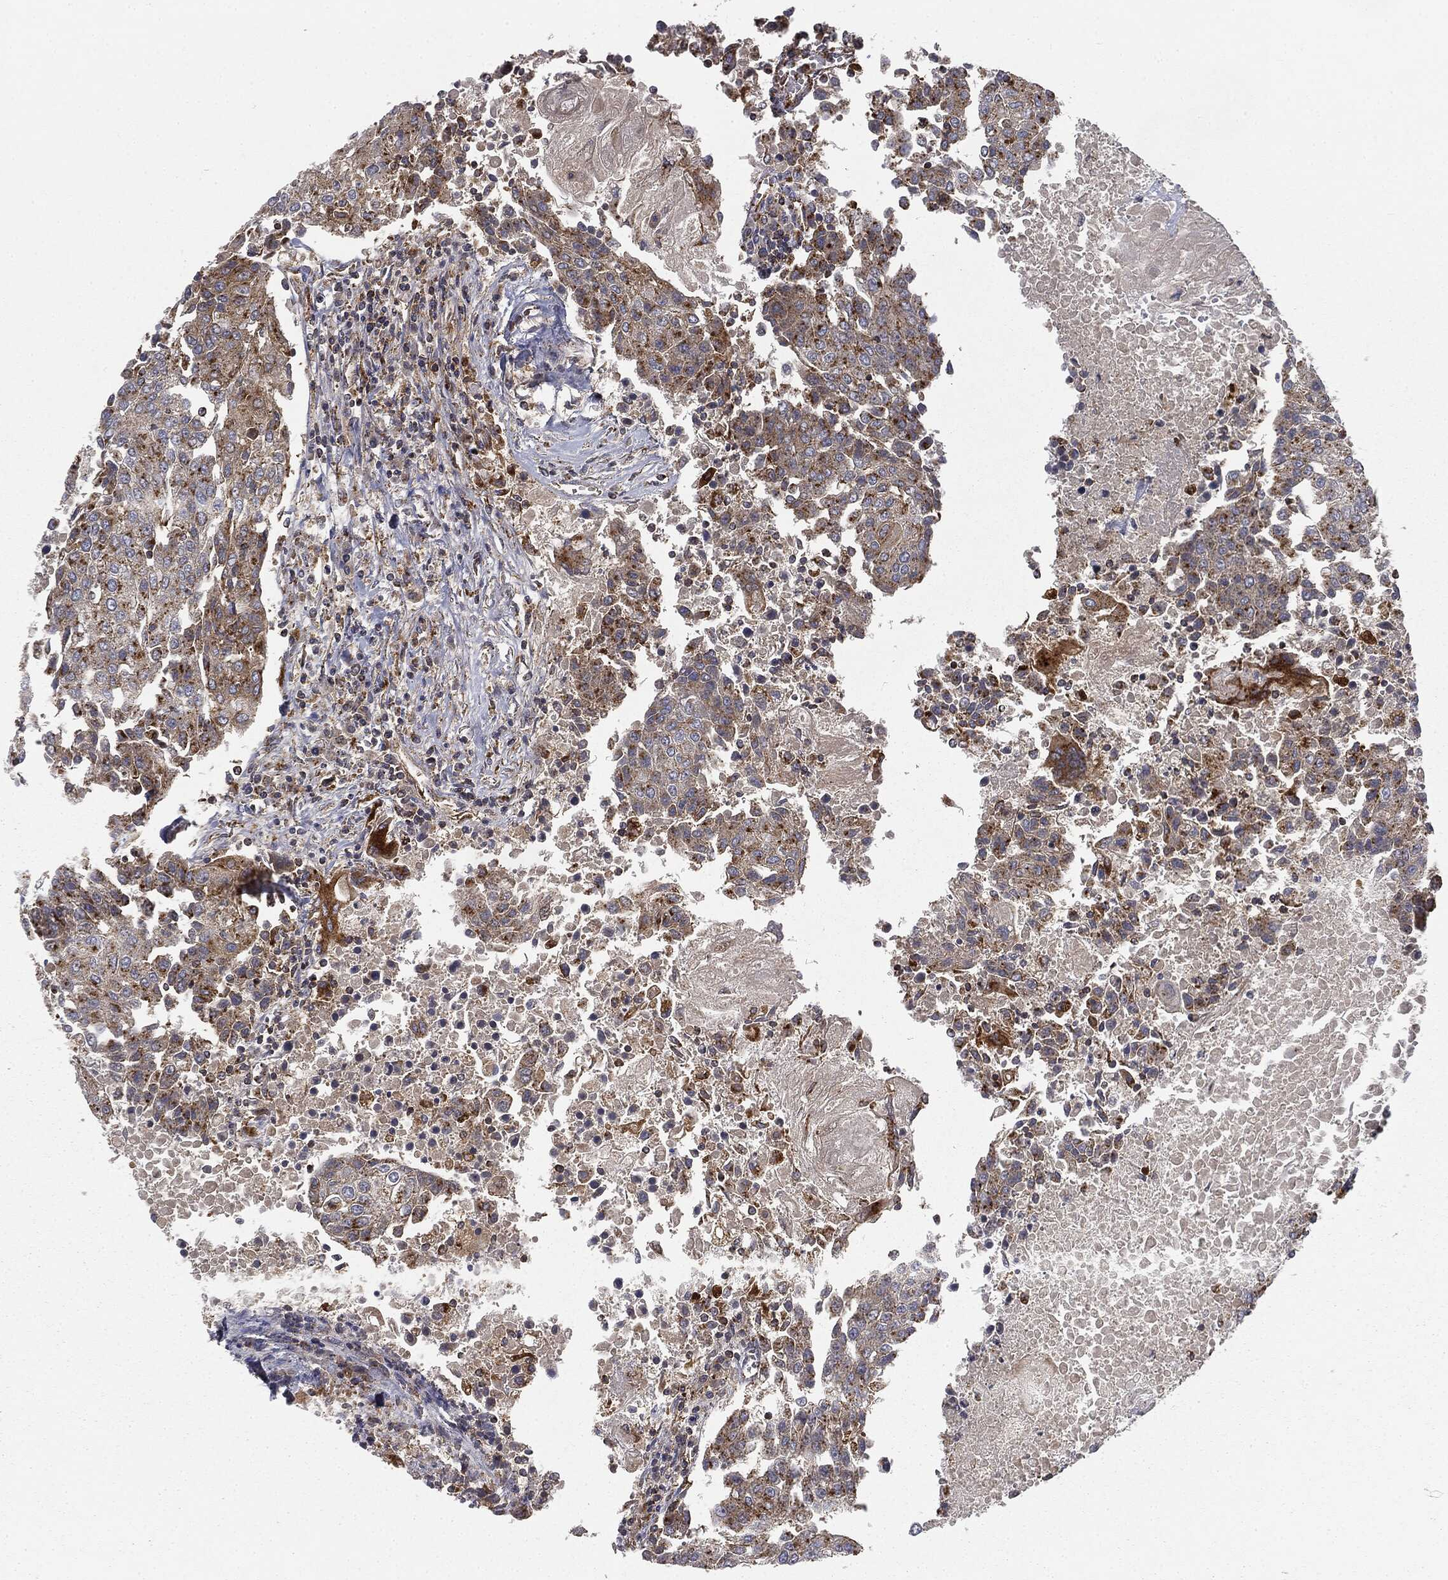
{"staining": {"intensity": "strong", "quantity": "25%-75%", "location": "cytoplasmic/membranous"}, "tissue": "urothelial cancer", "cell_type": "Tumor cells", "image_type": "cancer", "snomed": [{"axis": "morphology", "description": "Urothelial carcinoma, High grade"}, {"axis": "topography", "description": "Urinary bladder"}], "caption": "Strong cytoplasmic/membranous protein expression is seen in about 25%-75% of tumor cells in urothelial carcinoma (high-grade).", "gene": "CTSA", "patient": {"sex": "female", "age": 85}}